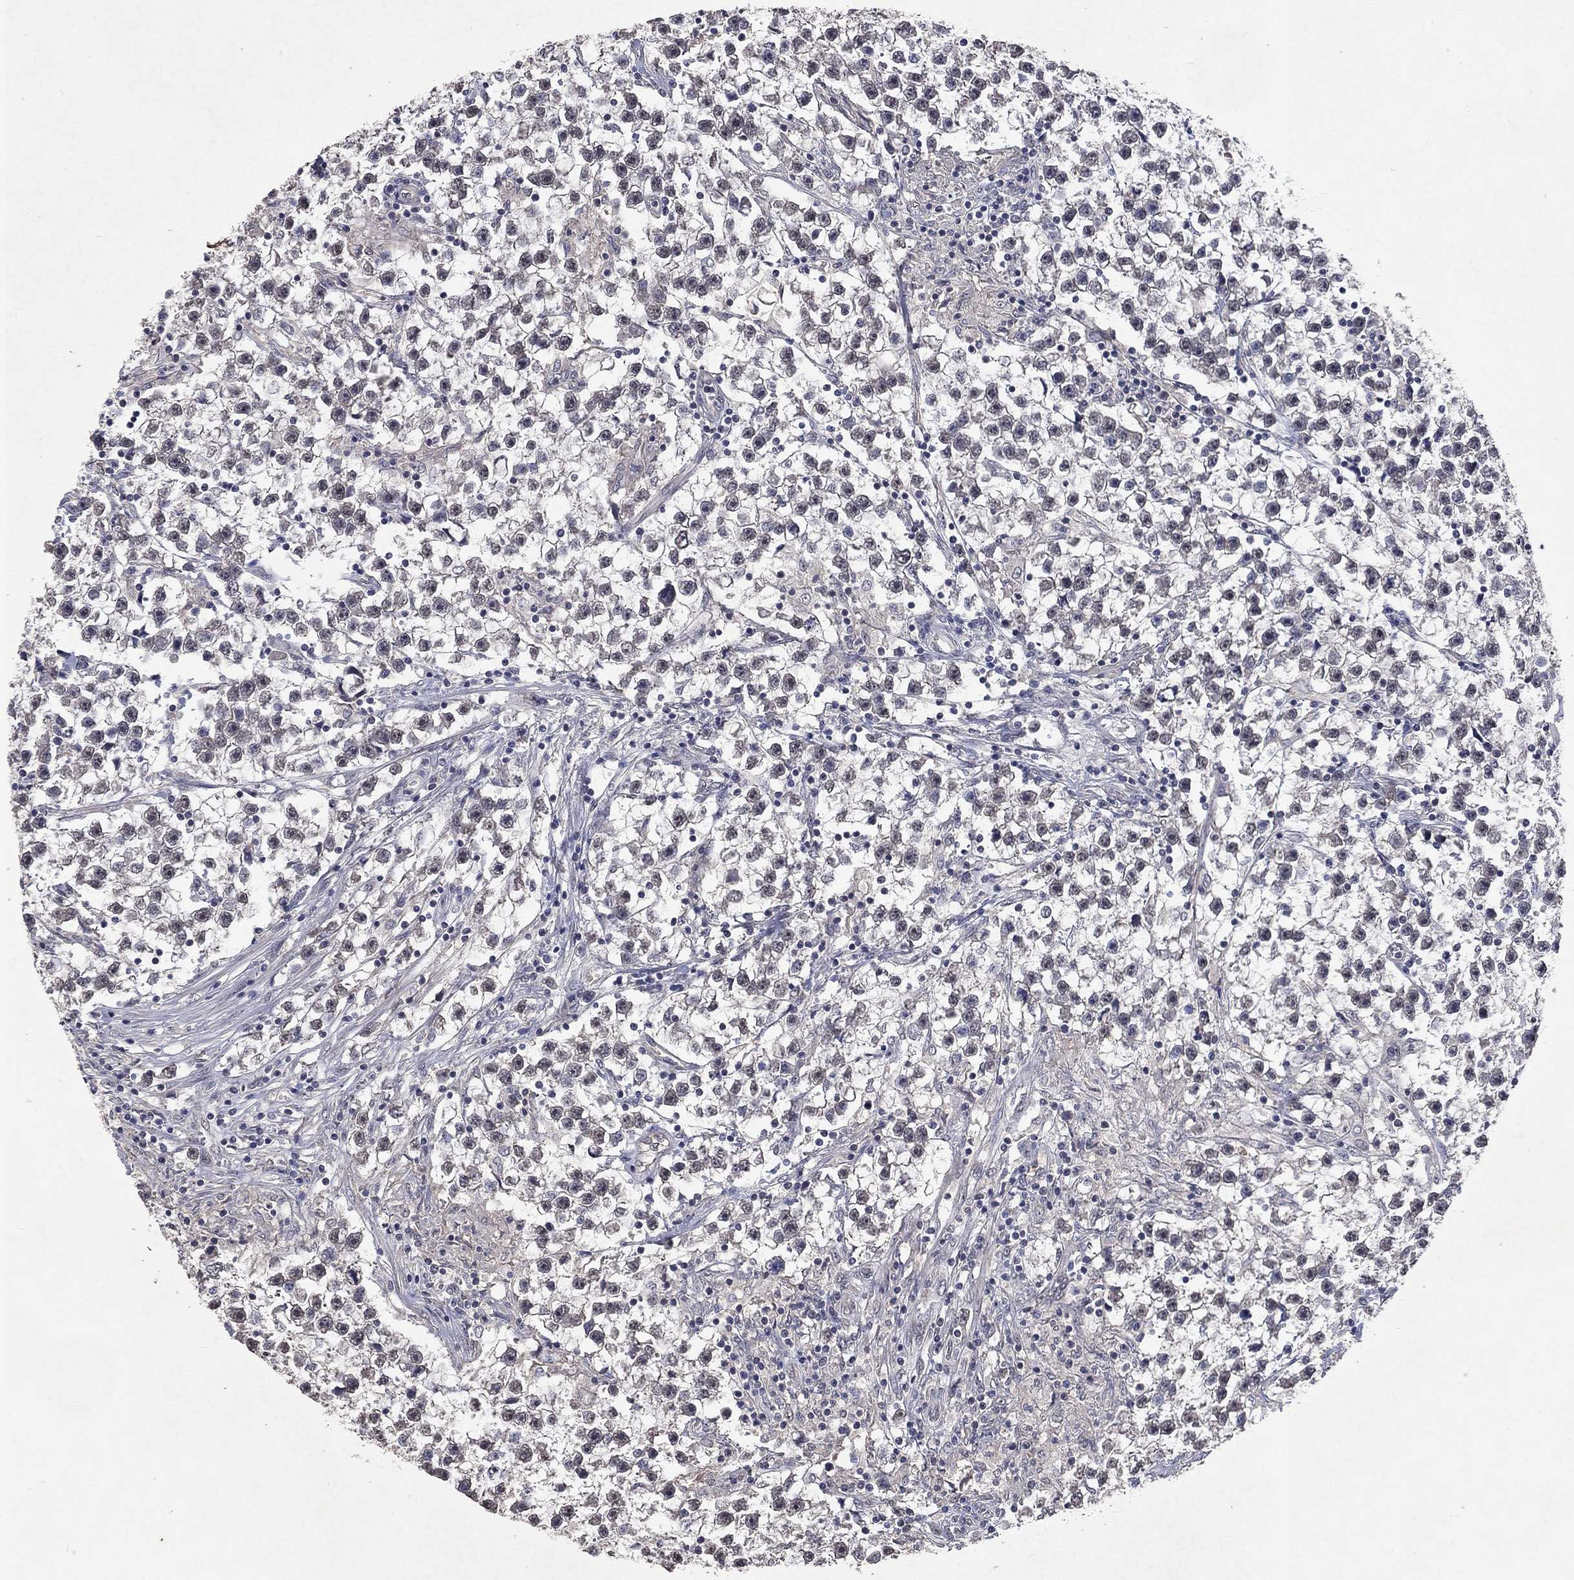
{"staining": {"intensity": "negative", "quantity": "none", "location": "none"}, "tissue": "testis cancer", "cell_type": "Tumor cells", "image_type": "cancer", "snomed": [{"axis": "morphology", "description": "Seminoma, NOS"}, {"axis": "topography", "description": "Testis"}], "caption": "There is no significant expression in tumor cells of testis cancer (seminoma). (Stains: DAB (3,3'-diaminobenzidine) immunohistochemistry (IHC) with hematoxylin counter stain, Microscopy: brightfield microscopy at high magnification).", "gene": "CHST5", "patient": {"sex": "male", "age": 59}}